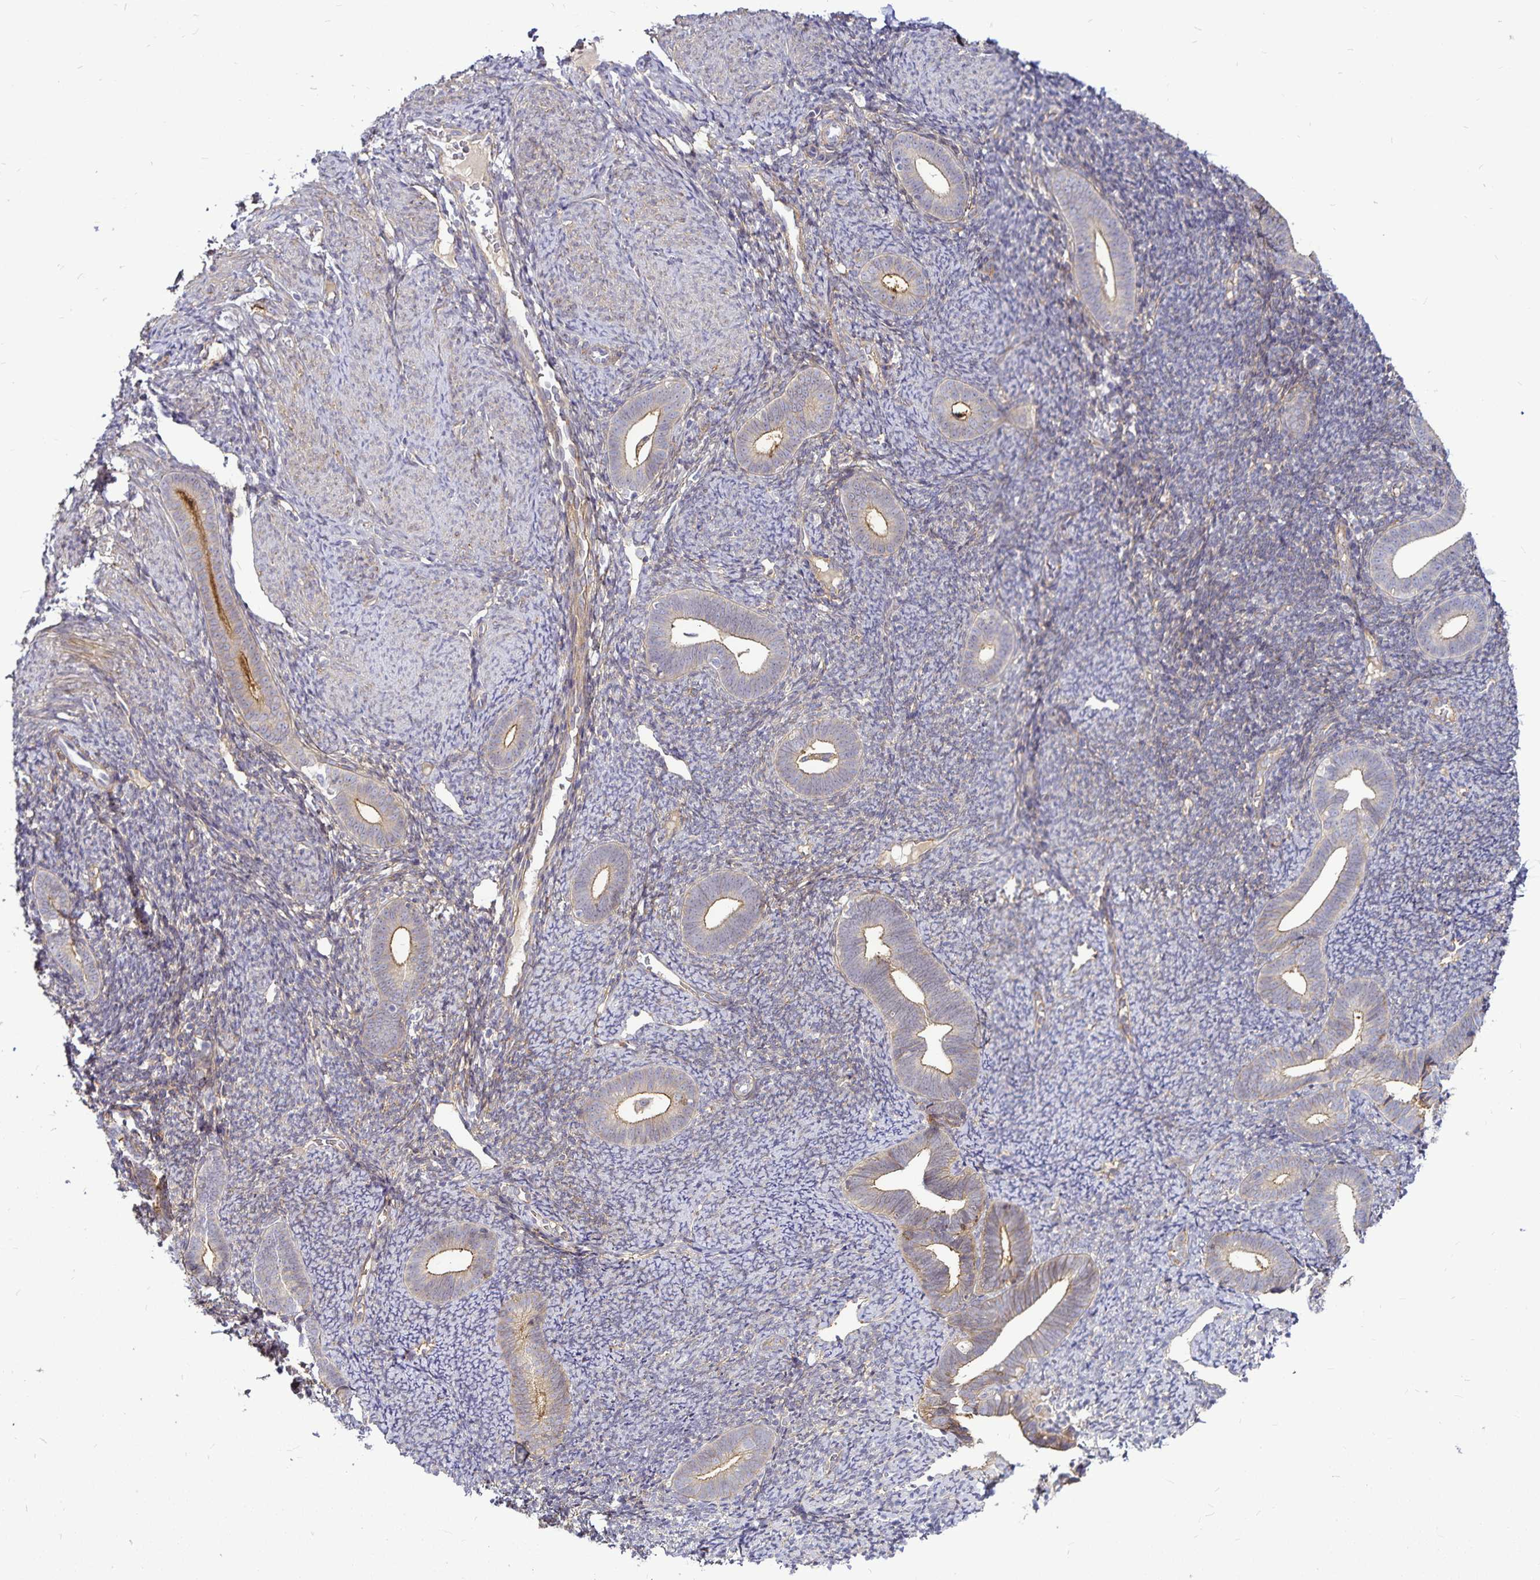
{"staining": {"intensity": "negative", "quantity": "none", "location": "none"}, "tissue": "endometrium", "cell_type": "Cells in endometrial stroma", "image_type": "normal", "snomed": [{"axis": "morphology", "description": "Normal tissue, NOS"}, {"axis": "topography", "description": "Endometrium"}], "caption": "Immunohistochemical staining of unremarkable endometrium exhibits no significant expression in cells in endometrial stroma. (Immunohistochemistry (ihc), brightfield microscopy, high magnification).", "gene": "GNG12", "patient": {"sex": "female", "age": 39}}